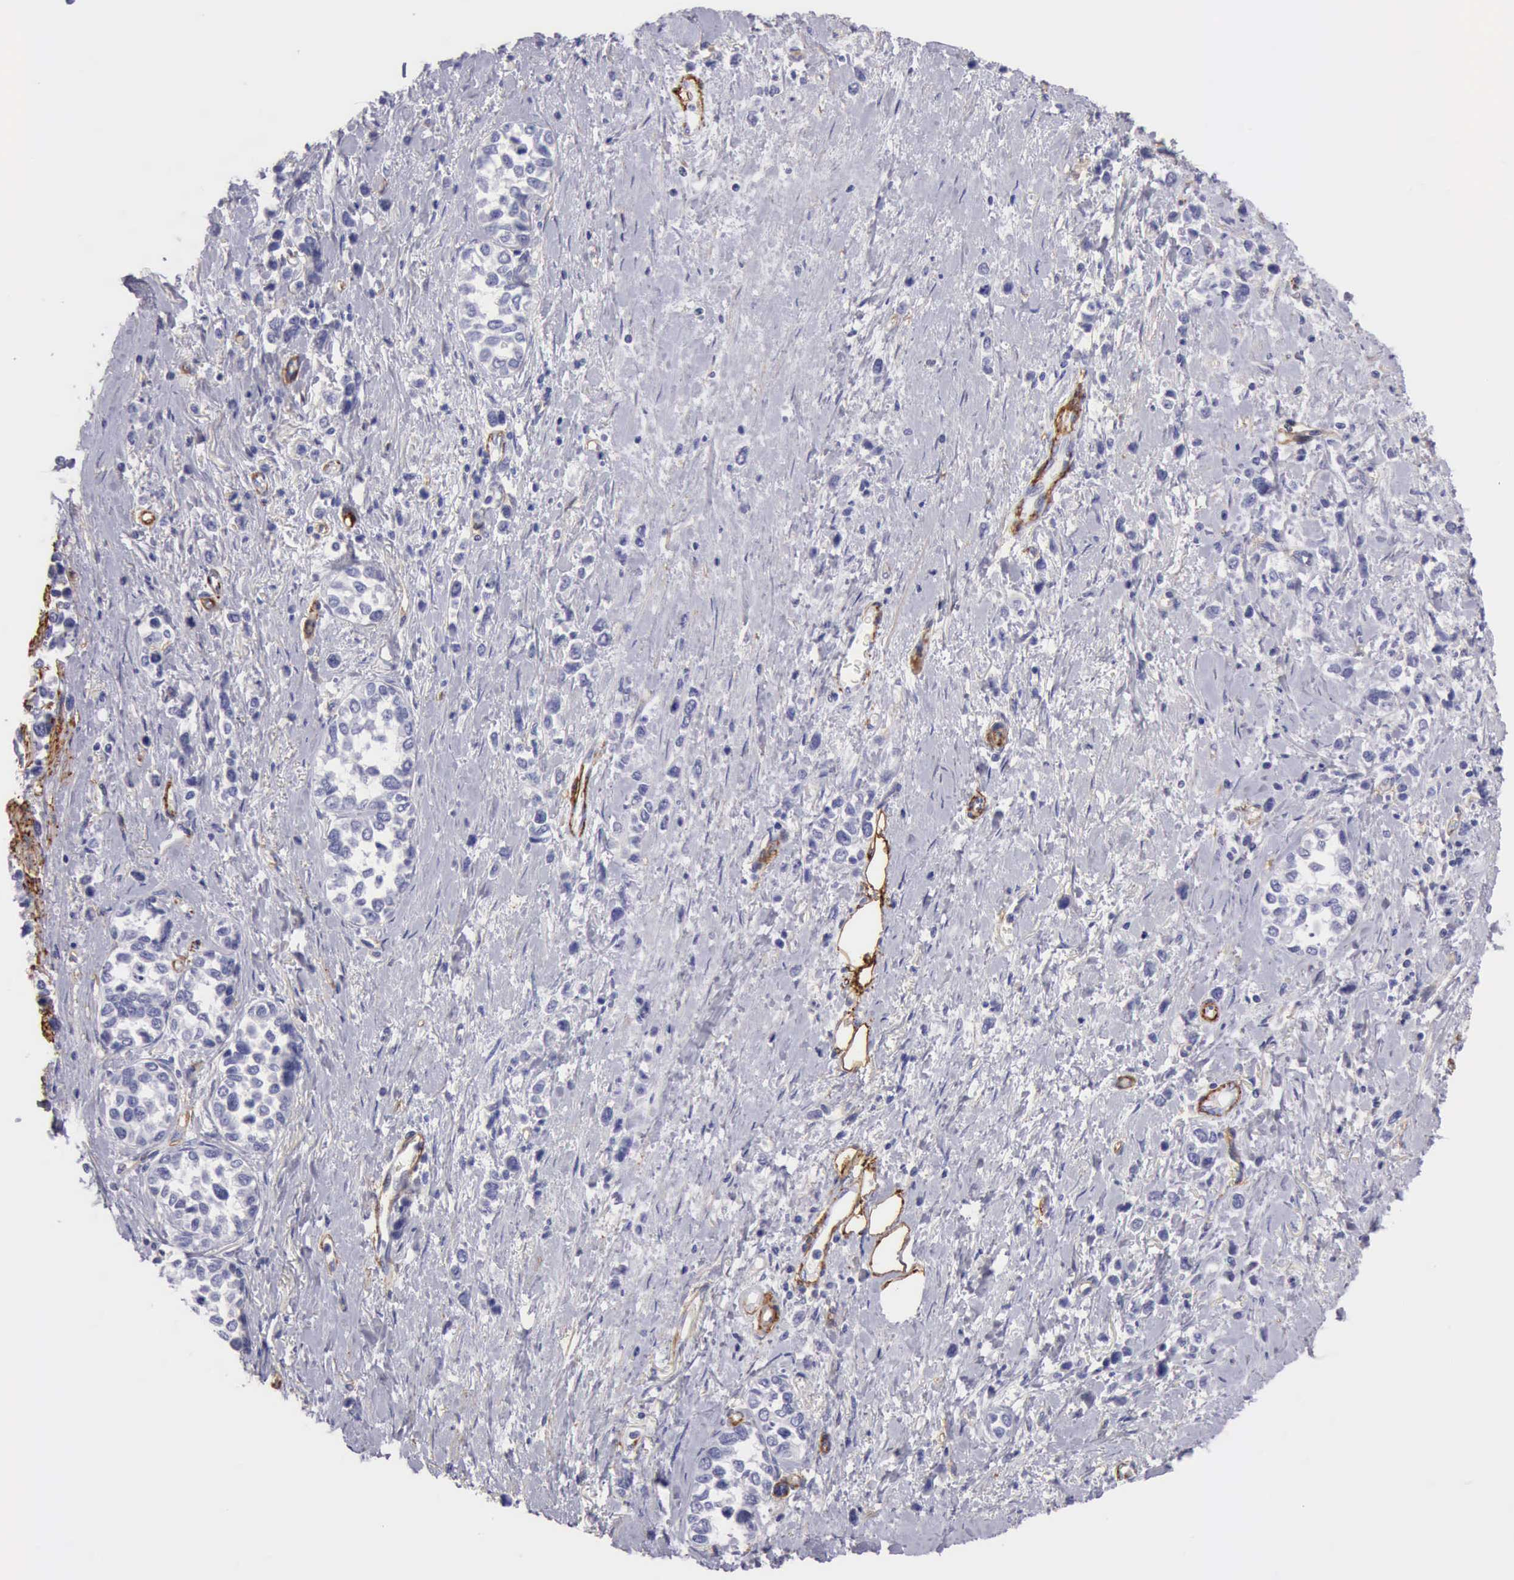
{"staining": {"intensity": "negative", "quantity": "none", "location": "none"}, "tissue": "stomach cancer", "cell_type": "Tumor cells", "image_type": "cancer", "snomed": [{"axis": "morphology", "description": "Adenocarcinoma, NOS"}, {"axis": "topography", "description": "Stomach, upper"}], "caption": "Micrograph shows no significant protein expression in tumor cells of stomach cancer.", "gene": "AOC3", "patient": {"sex": "male", "age": 76}}